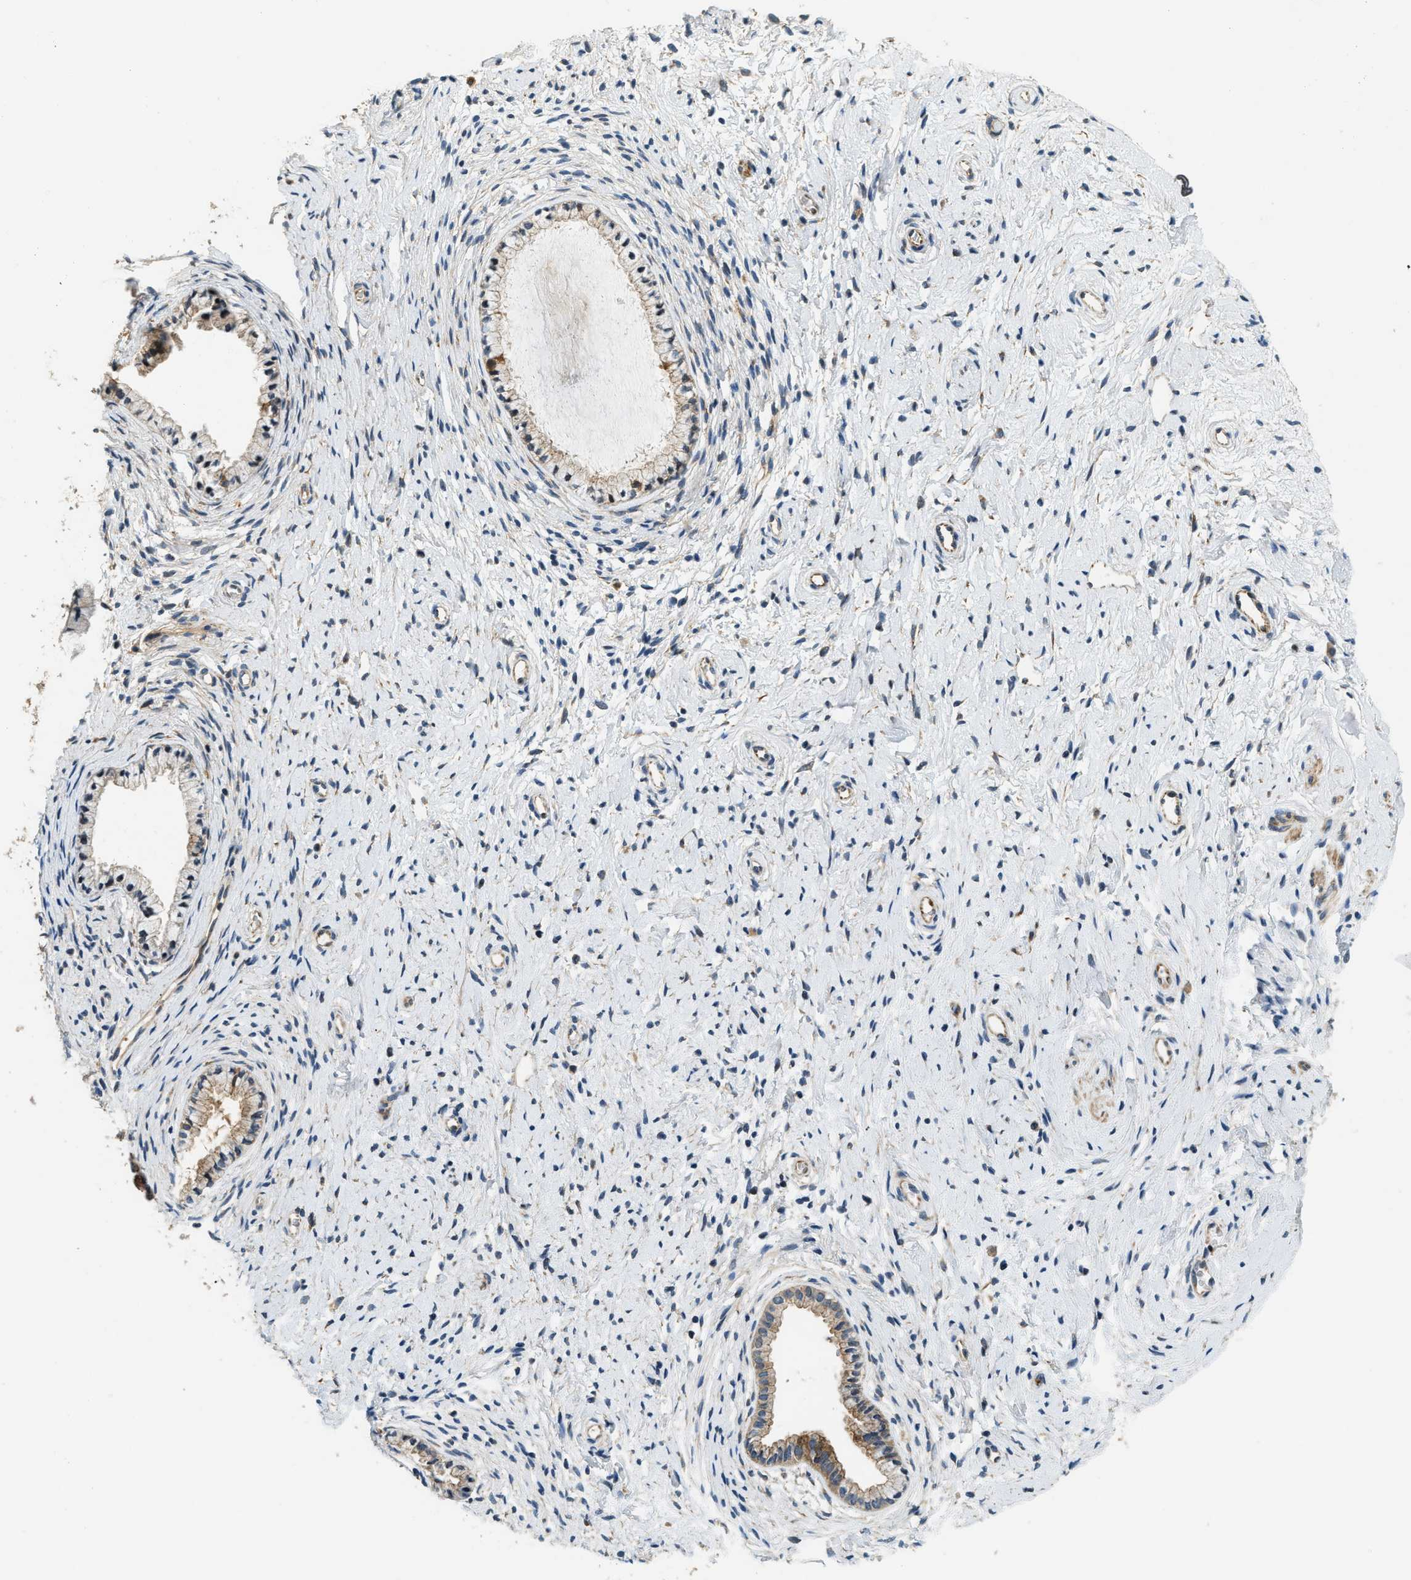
{"staining": {"intensity": "moderate", "quantity": ">75%", "location": "cytoplasmic/membranous"}, "tissue": "cervix", "cell_type": "Glandular cells", "image_type": "normal", "snomed": [{"axis": "morphology", "description": "Normal tissue, NOS"}, {"axis": "topography", "description": "Cervix"}], "caption": "Cervix stained with a brown dye demonstrates moderate cytoplasmic/membranous positive staining in approximately >75% of glandular cells.", "gene": "ALOX12", "patient": {"sex": "female", "age": 72}}